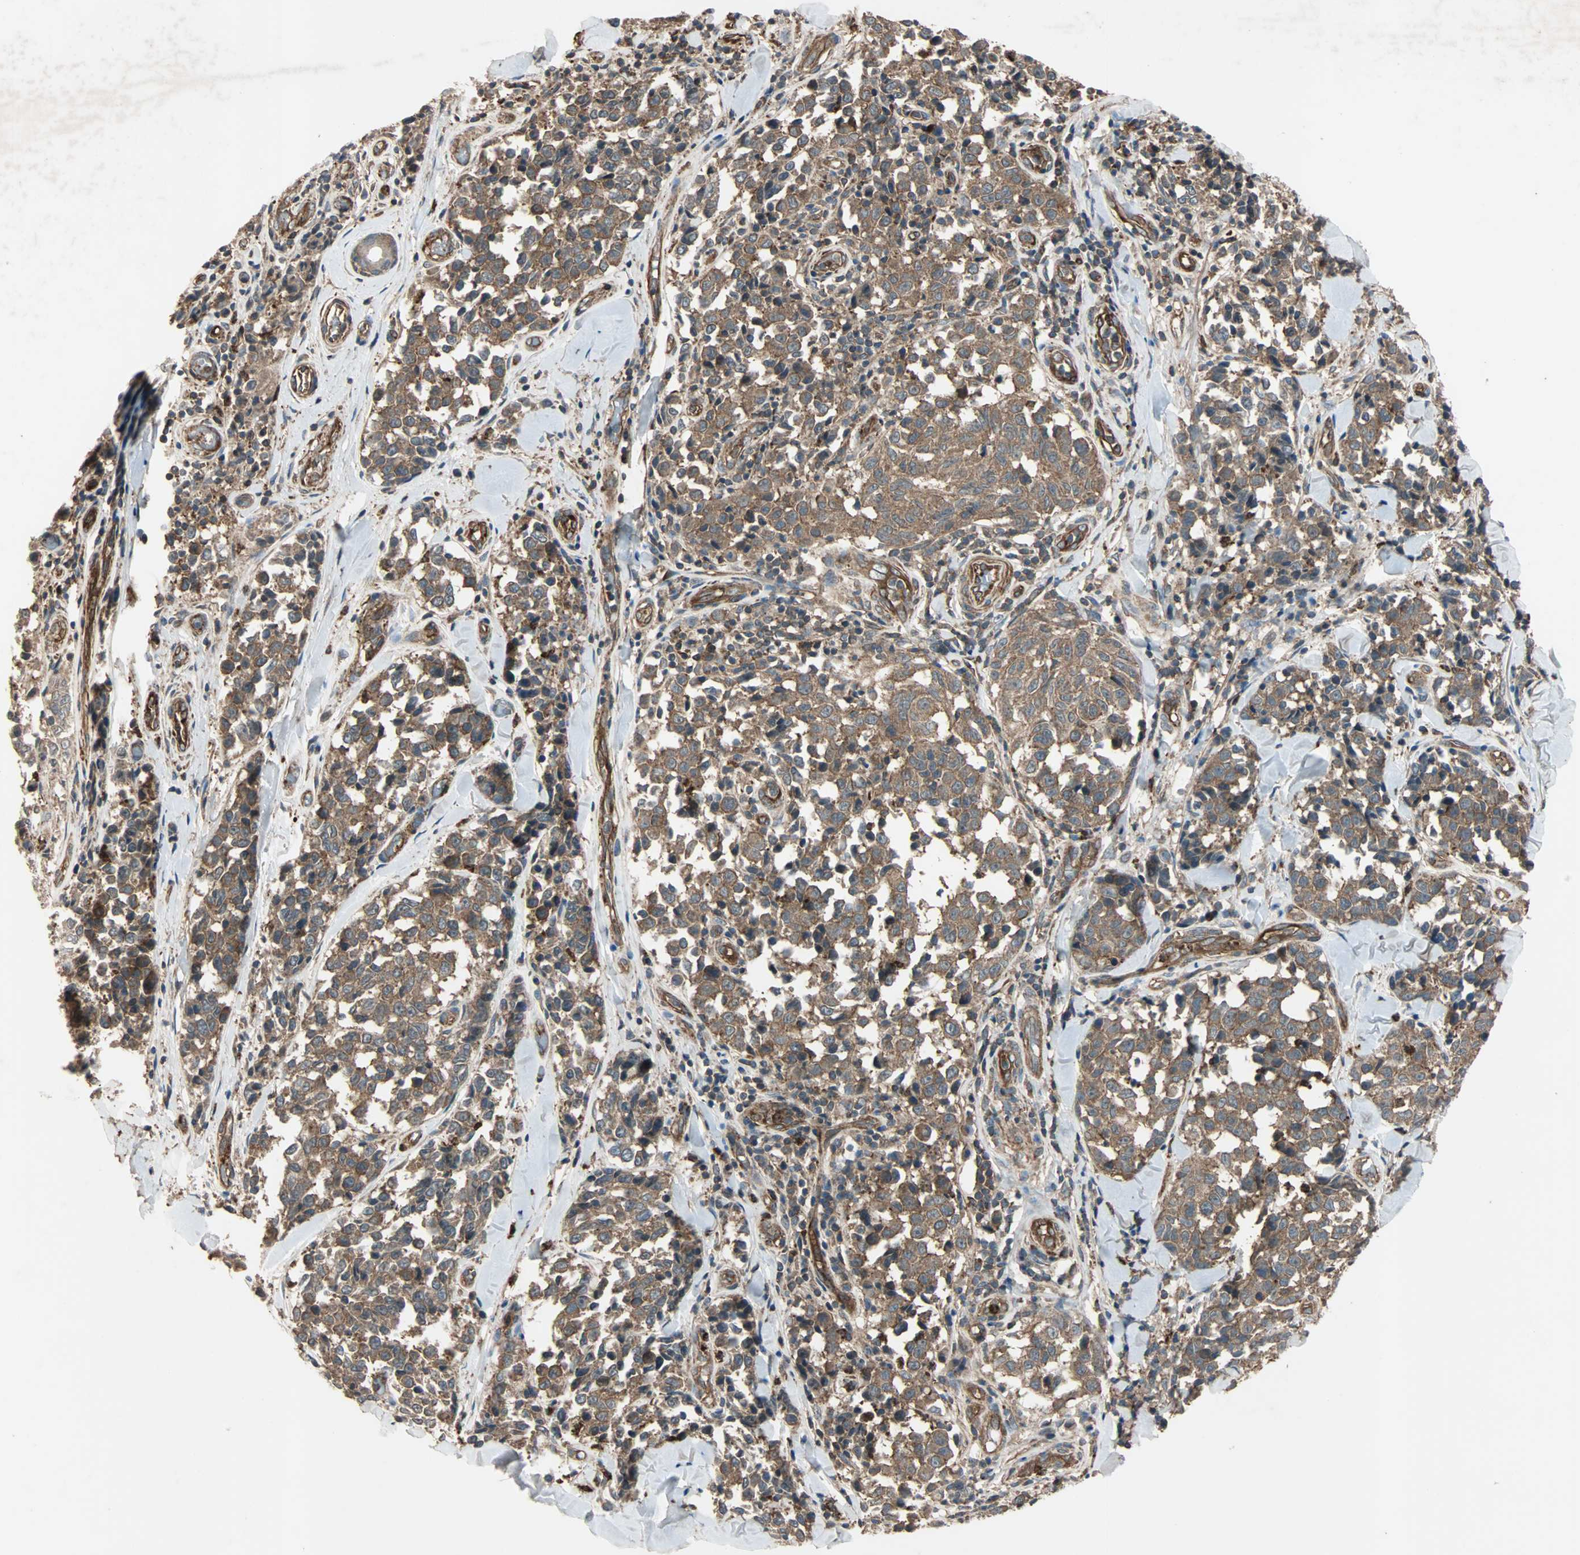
{"staining": {"intensity": "moderate", "quantity": ">75%", "location": "cytoplasmic/membranous"}, "tissue": "melanoma", "cell_type": "Tumor cells", "image_type": "cancer", "snomed": [{"axis": "morphology", "description": "Malignant melanoma, NOS"}, {"axis": "topography", "description": "Skin"}], "caption": "Immunohistochemistry of human melanoma exhibits medium levels of moderate cytoplasmic/membranous positivity in about >75% of tumor cells. (brown staining indicates protein expression, while blue staining denotes nuclei).", "gene": "GCK", "patient": {"sex": "female", "age": 64}}